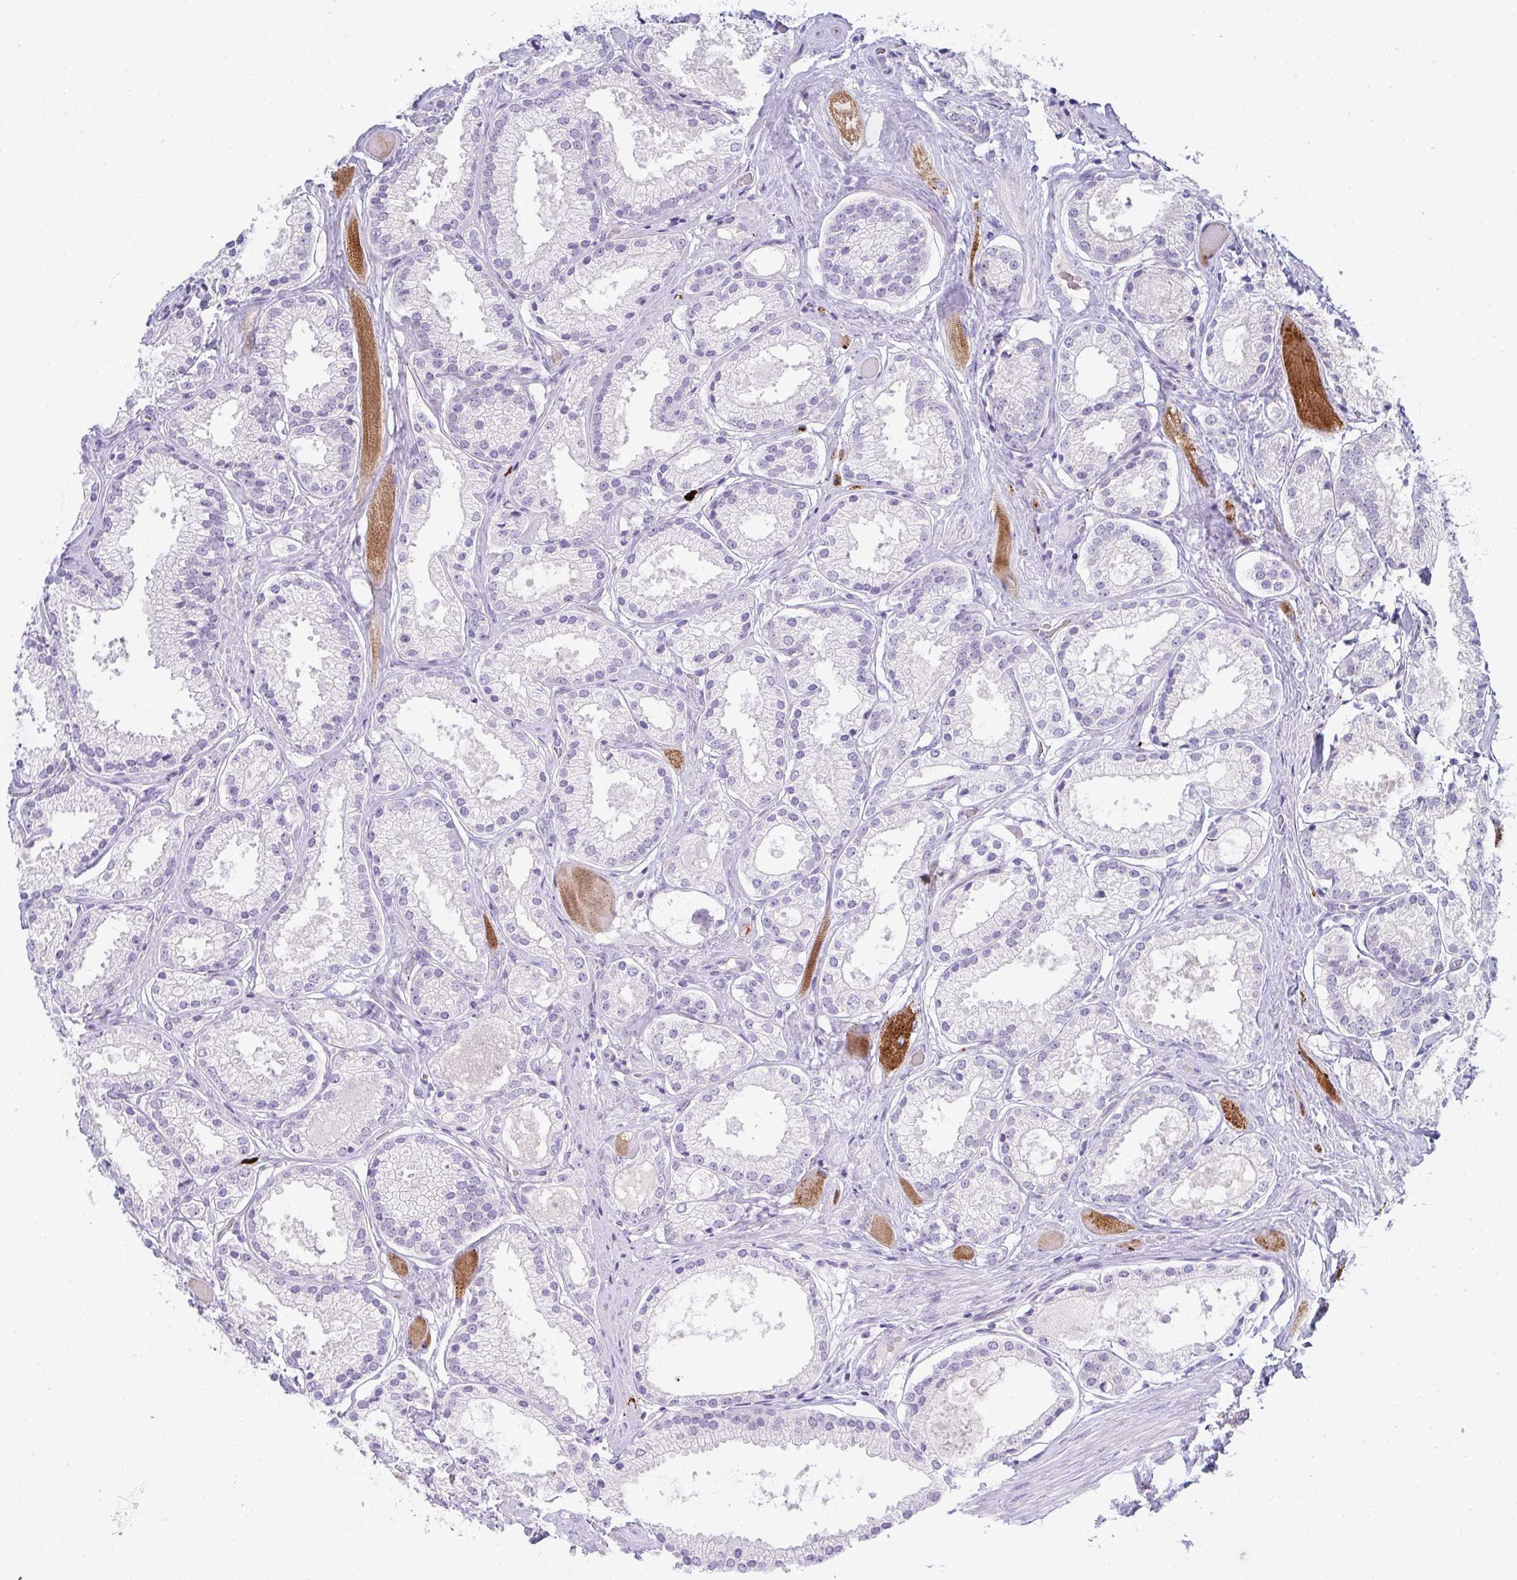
{"staining": {"intensity": "negative", "quantity": "none", "location": "none"}, "tissue": "prostate cancer", "cell_type": "Tumor cells", "image_type": "cancer", "snomed": [{"axis": "morphology", "description": "Adenocarcinoma, High grade"}, {"axis": "topography", "description": "Prostate"}], "caption": "Immunohistochemistry micrograph of human prostate cancer (high-grade adenocarcinoma) stained for a protein (brown), which demonstrates no positivity in tumor cells.", "gene": "CACNA1S", "patient": {"sex": "male", "age": 68}}